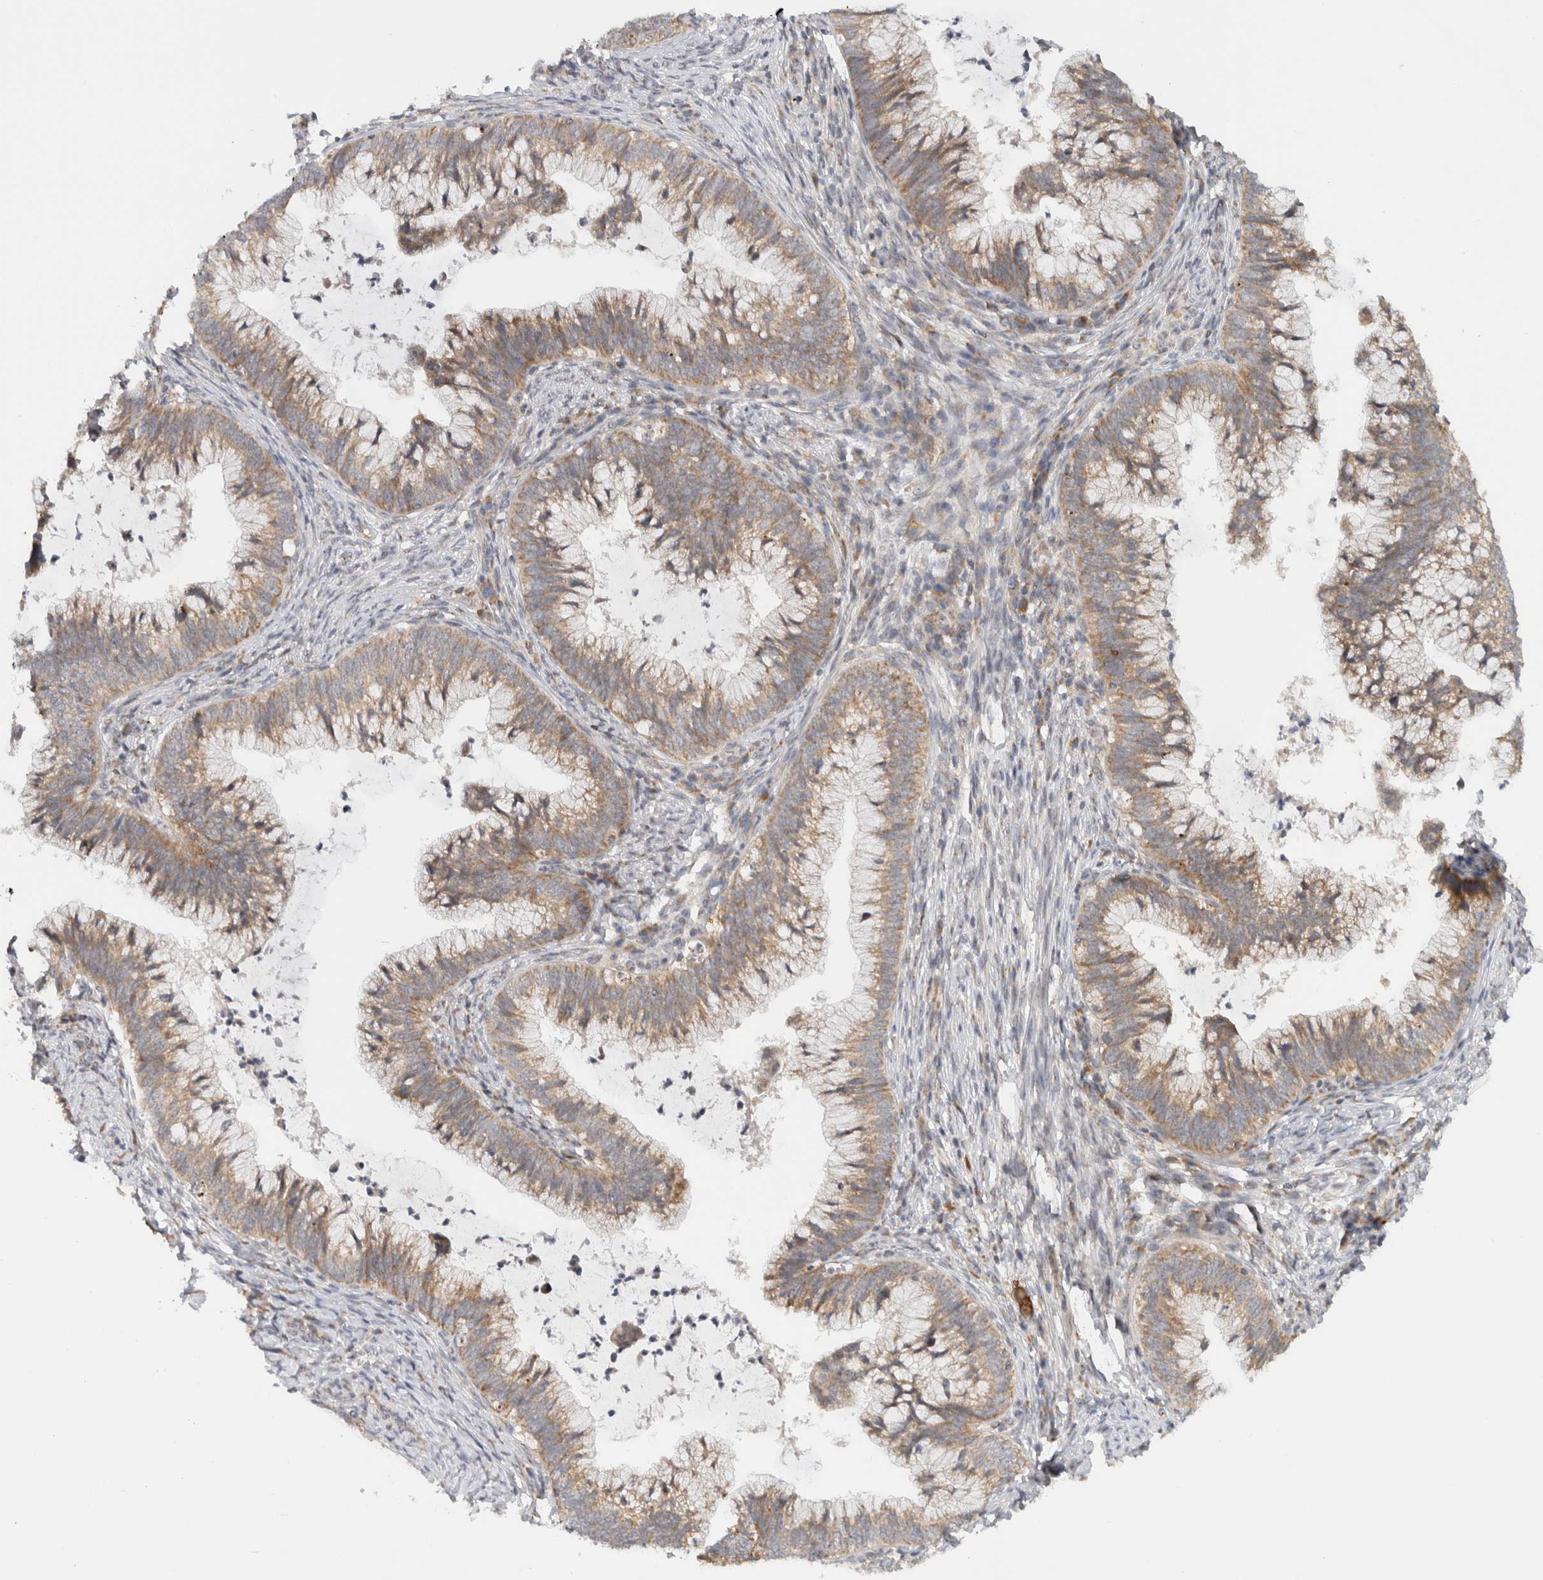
{"staining": {"intensity": "moderate", "quantity": ">75%", "location": "cytoplasmic/membranous"}, "tissue": "cervical cancer", "cell_type": "Tumor cells", "image_type": "cancer", "snomed": [{"axis": "morphology", "description": "Adenocarcinoma, NOS"}, {"axis": "topography", "description": "Cervix"}], "caption": "Immunohistochemistry of adenocarcinoma (cervical) exhibits medium levels of moderate cytoplasmic/membranous staining in about >75% of tumor cells.", "gene": "CMC2", "patient": {"sex": "female", "age": 36}}